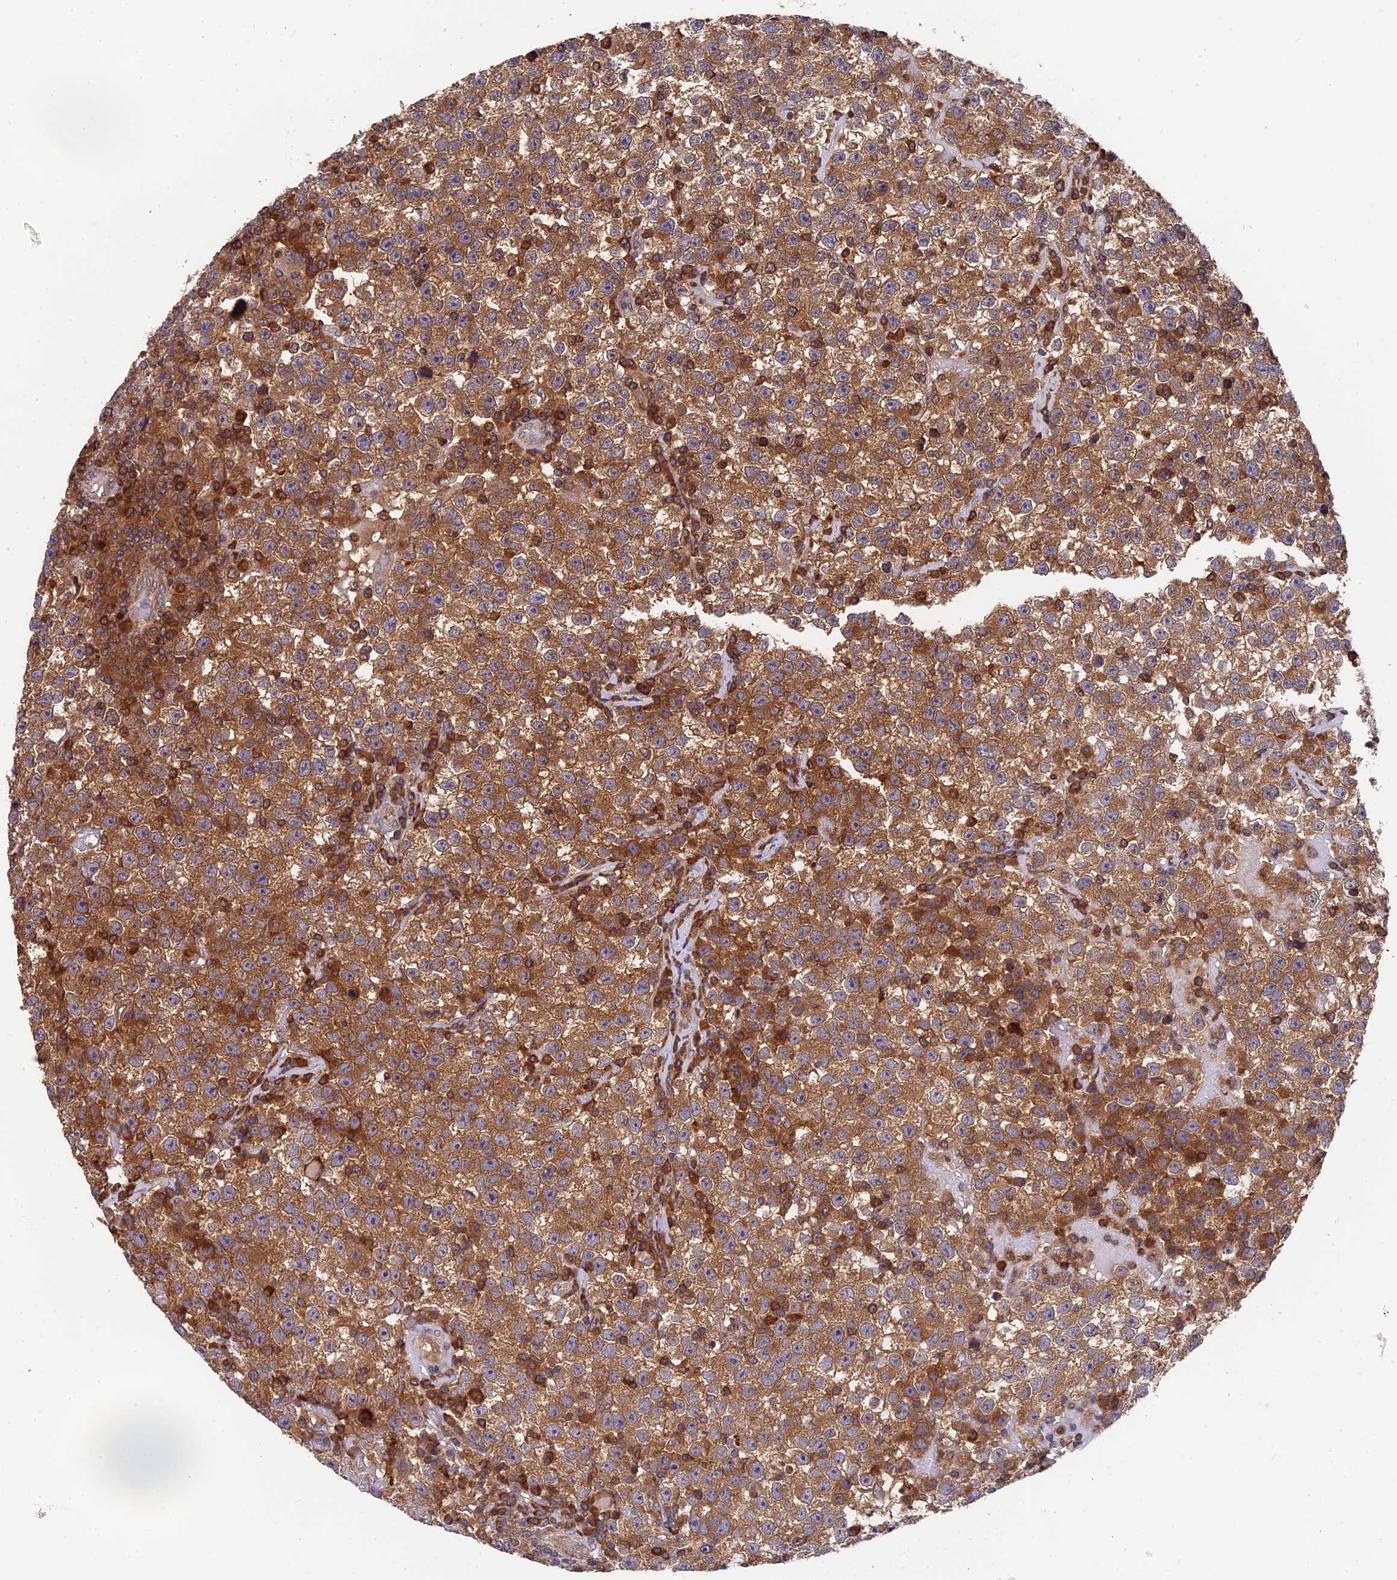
{"staining": {"intensity": "moderate", "quantity": ">75%", "location": "cytoplasmic/membranous"}, "tissue": "testis cancer", "cell_type": "Tumor cells", "image_type": "cancer", "snomed": [{"axis": "morphology", "description": "Seminoma, NOS"}, {"axis": "topography", "description": "Testis"}], "caption": "Immunohistochemical staining of testis seminoma demonstrates moderate cytoplasmic/membranous protein positivity in approximately >75% of tumor cells. (DAB (3,3'-diaminobenzidine) IHC with brightfield microscopy, high magnification).", "gene": "IPO5", "patient": {"sex": "male", "age": 22}}